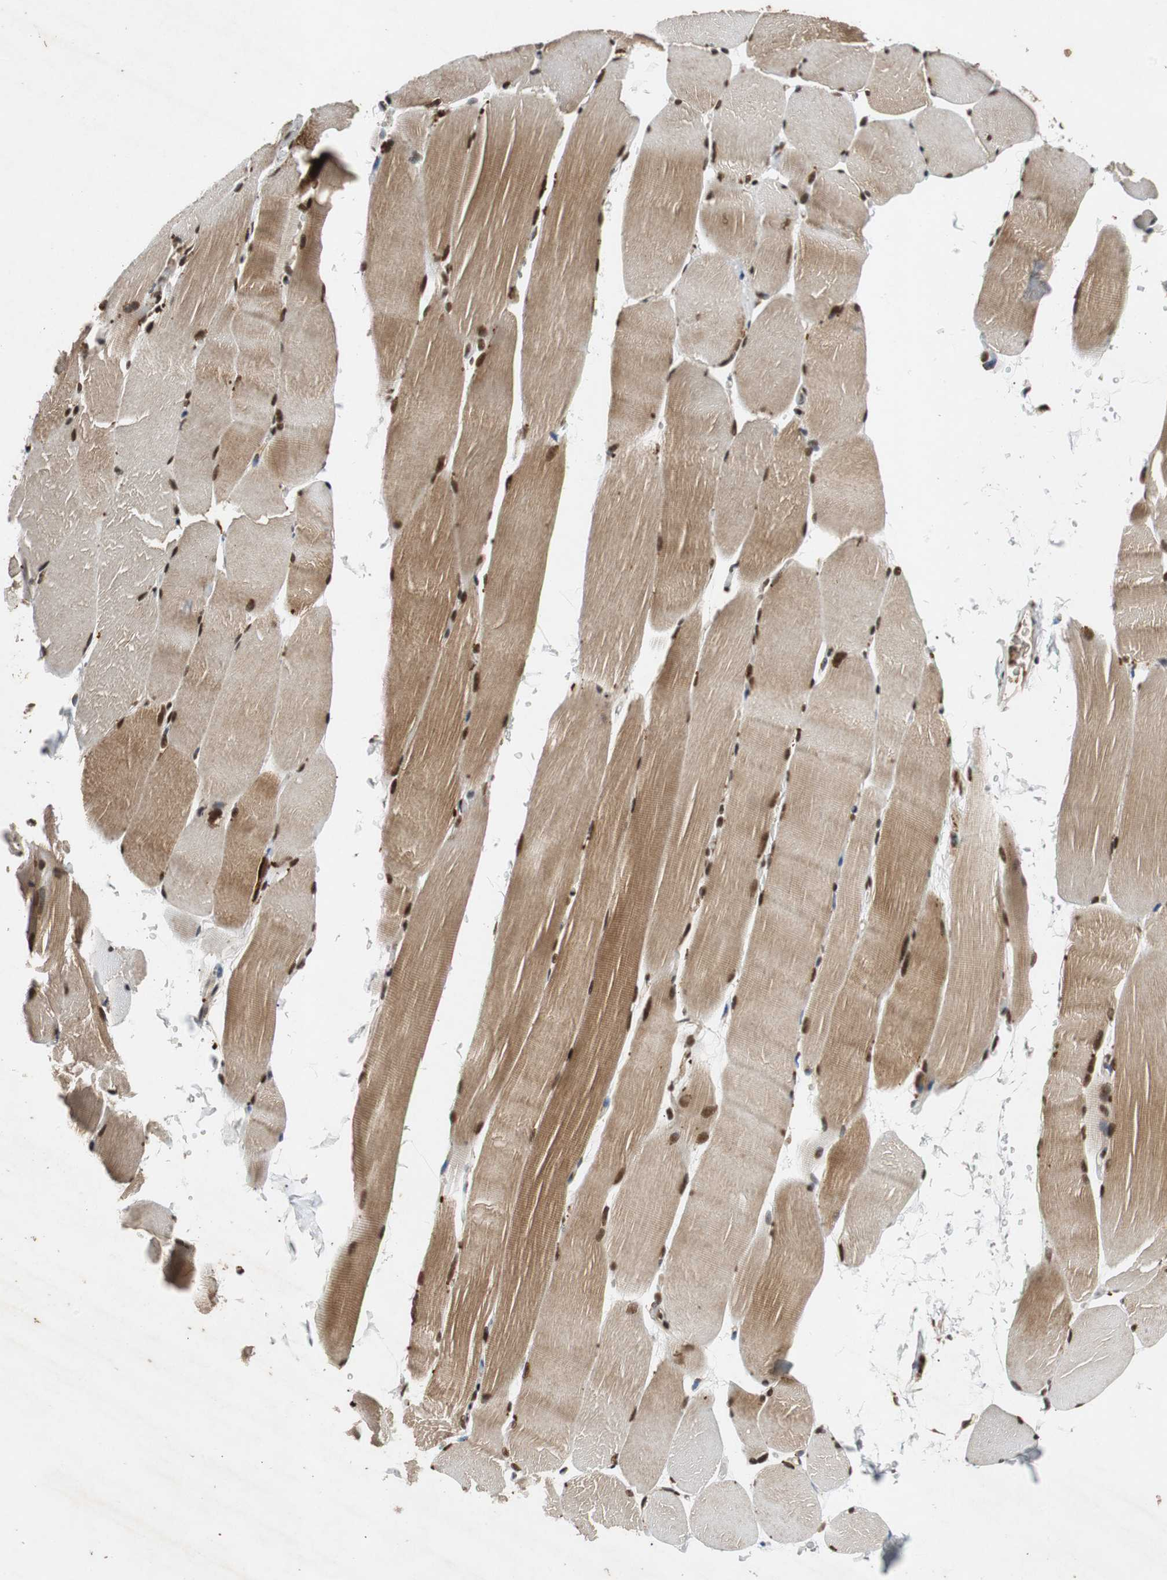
{"staining": {"intensity": "strong", "quantity": ">75%", "location": "cytoplasmic/membranous,nuclear"}, "tissue": "skeletal muscle", "cell_type": "Myocytes", "image_type": "normal", "snomed": [{"axis": "morphology", "description": "Normal tissue, NOS"}, {"axis": "topography", "description": "Skeletal muscle"}, {"axis": "topography", "description": "Parathyroid gland"}], "caption": "This image displays immunohistochemistry (IHC) staining of benign skeletal muscle, with high strong cytoplasmic/membranous,nuclear expression in approximately >75% of myocytes.", "gene": "TAF5", "patient": {"sex": "female", "age": 37}}